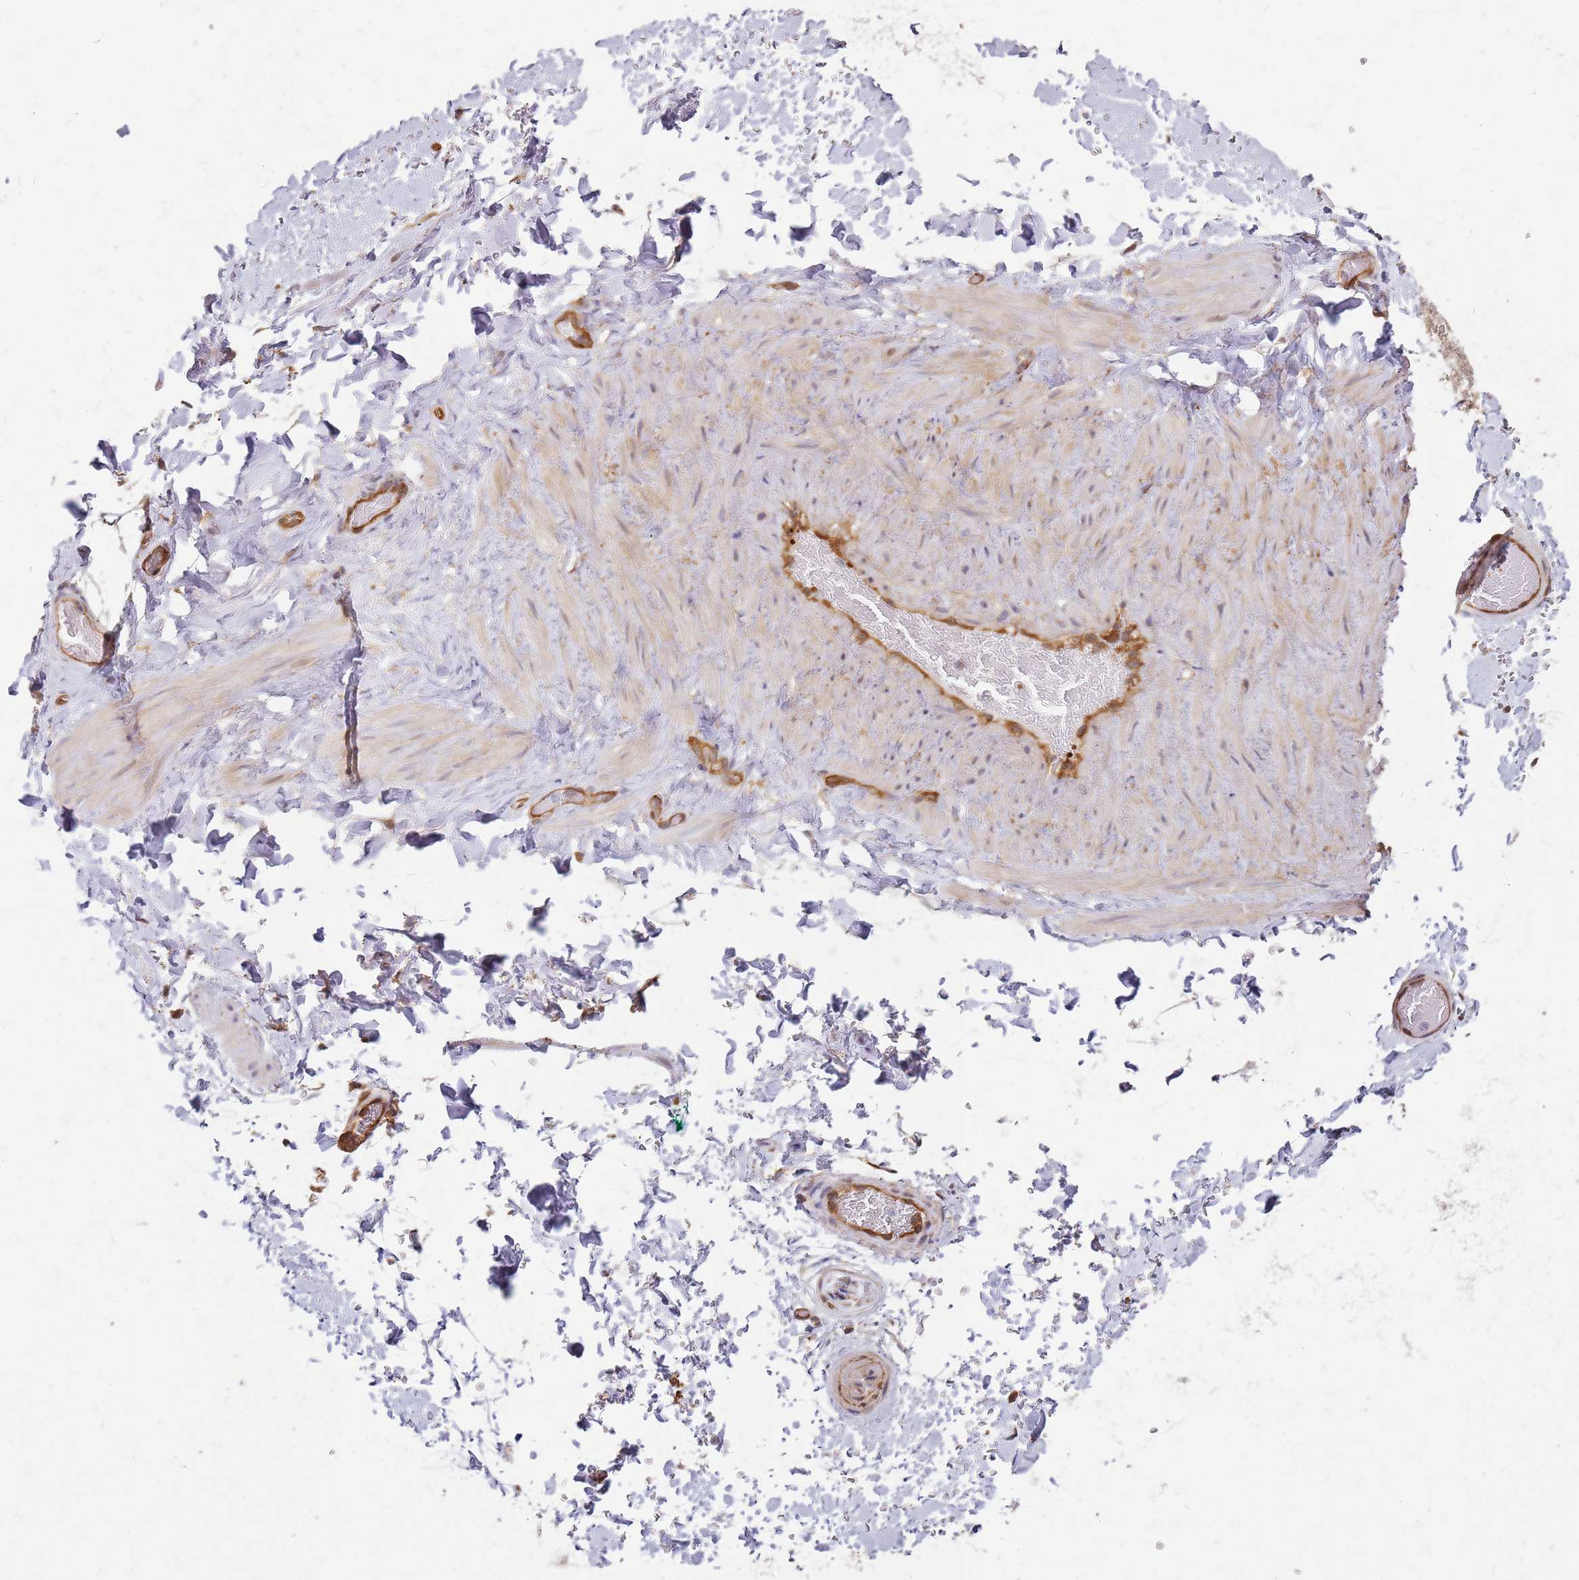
{"staining": {"intensity": "weak", "quantity": "<25%", "location": "cytoplasmic/membranous"}, "tissue": "adipose tissue", "cell_type": "Adipocytes", "image_type": "normal", "snomed": [{"axis": "morphology", "description": "Normal tissue, NOS"}, {"axis": "topography", "description": "Soft tissue"}, {"axis": "topography", "description": "Vascular tissue"}], "caption": "Immunohistochemistry photomicrograph of unremarkable human adipose tissue stained for a protein (brown), which demonstrates no positivity in adipocytes. Brightfield microscopy of IHC stained with DAB (3,3'-diaminobenzidine) (brown) and hematoxylin (blue), captured at high magnification.", "gene": "HDX", "patient": {"sex": "male", "age": 41}}